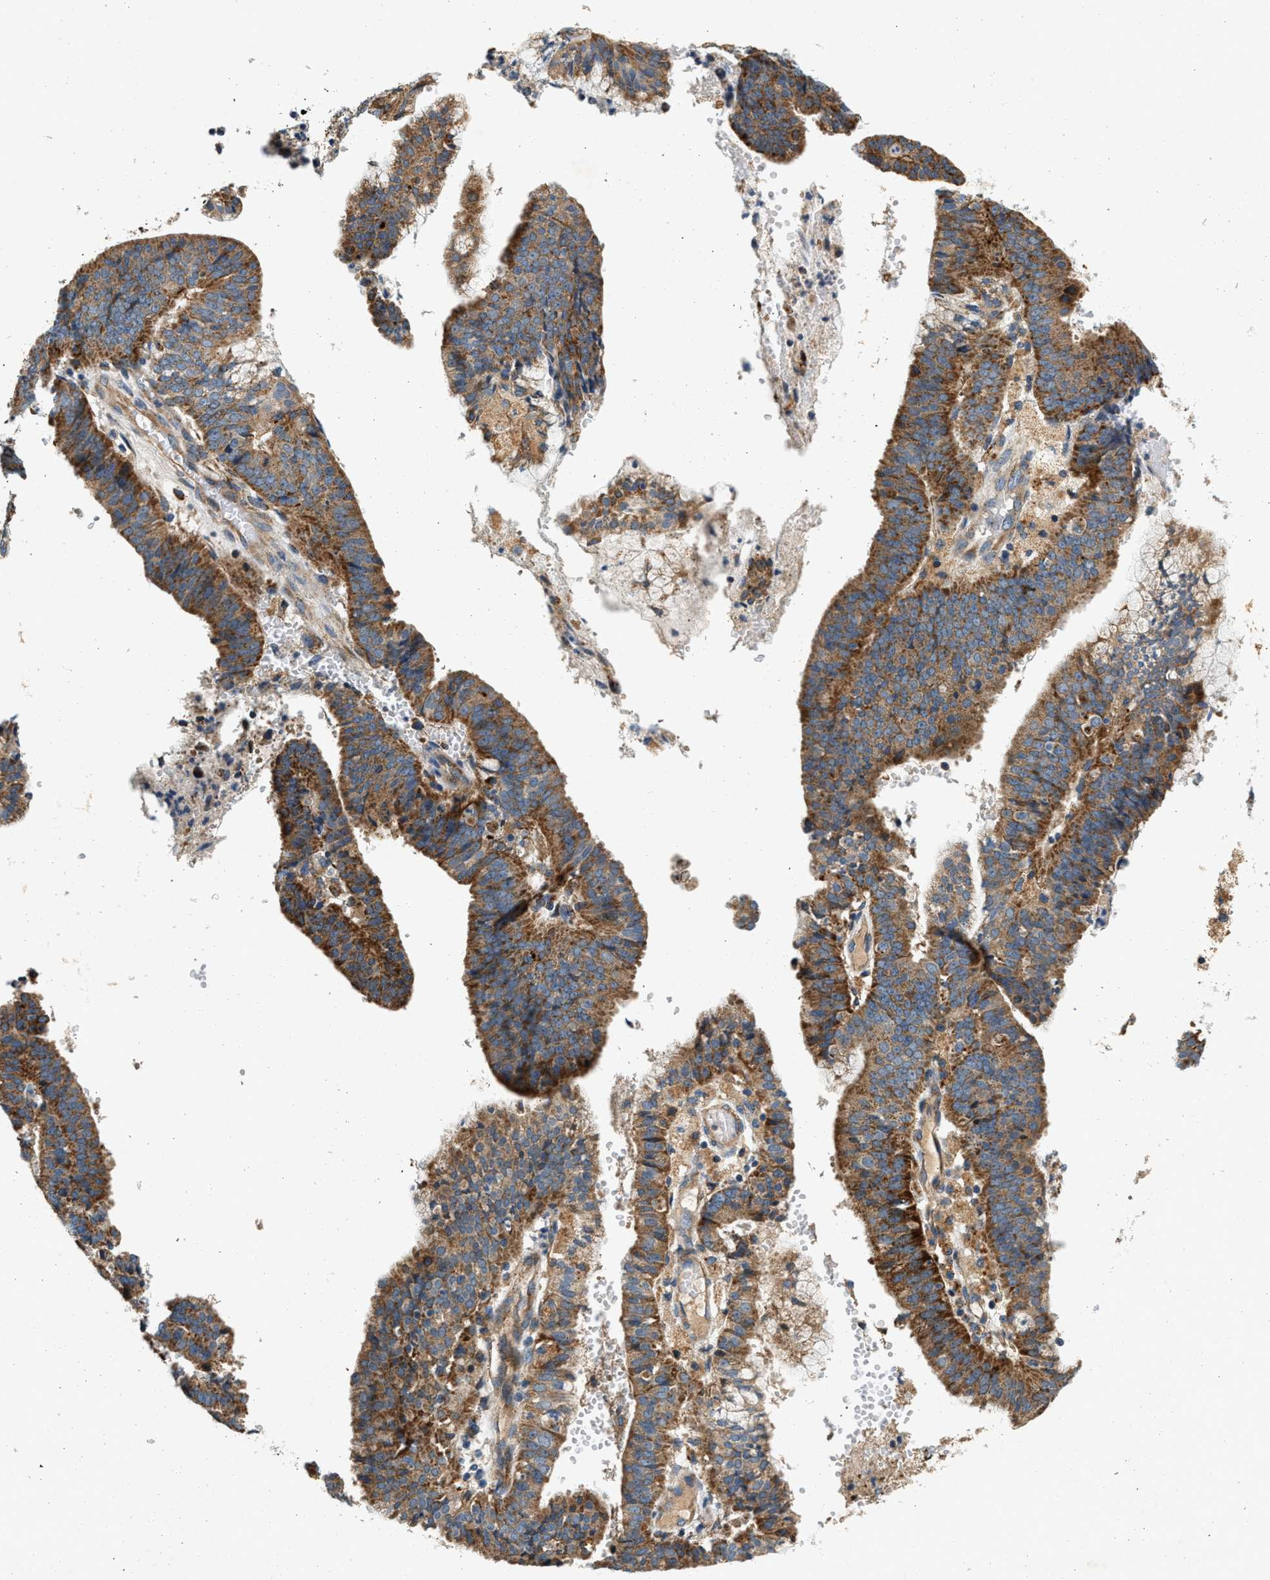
{"staining": {"intensity": "strong", "quantity": ">75%", "location": "cytoplasmic/membranous"}, "tissue": "endometrial cancer", "cell_type": "Tumor cells", "image_type": "cancer", "snomed": [{"axis": "morphology", "description": "Adenocarcinoma, NOS"}, {"axis": "topography", "description": "Endometrium"}], "caption": "Immunohistochemical staining of endometrial cancer (adenocarcinoma) reveals high levels of strong cytoplasmic/membranous protein positivity in approximately >75% of tumor cells. The protein of interest is shown in brown color, while the nuclei are stained blue.", "gene": "DUSP10", "patient": {"sex": "female", "age": 63}}